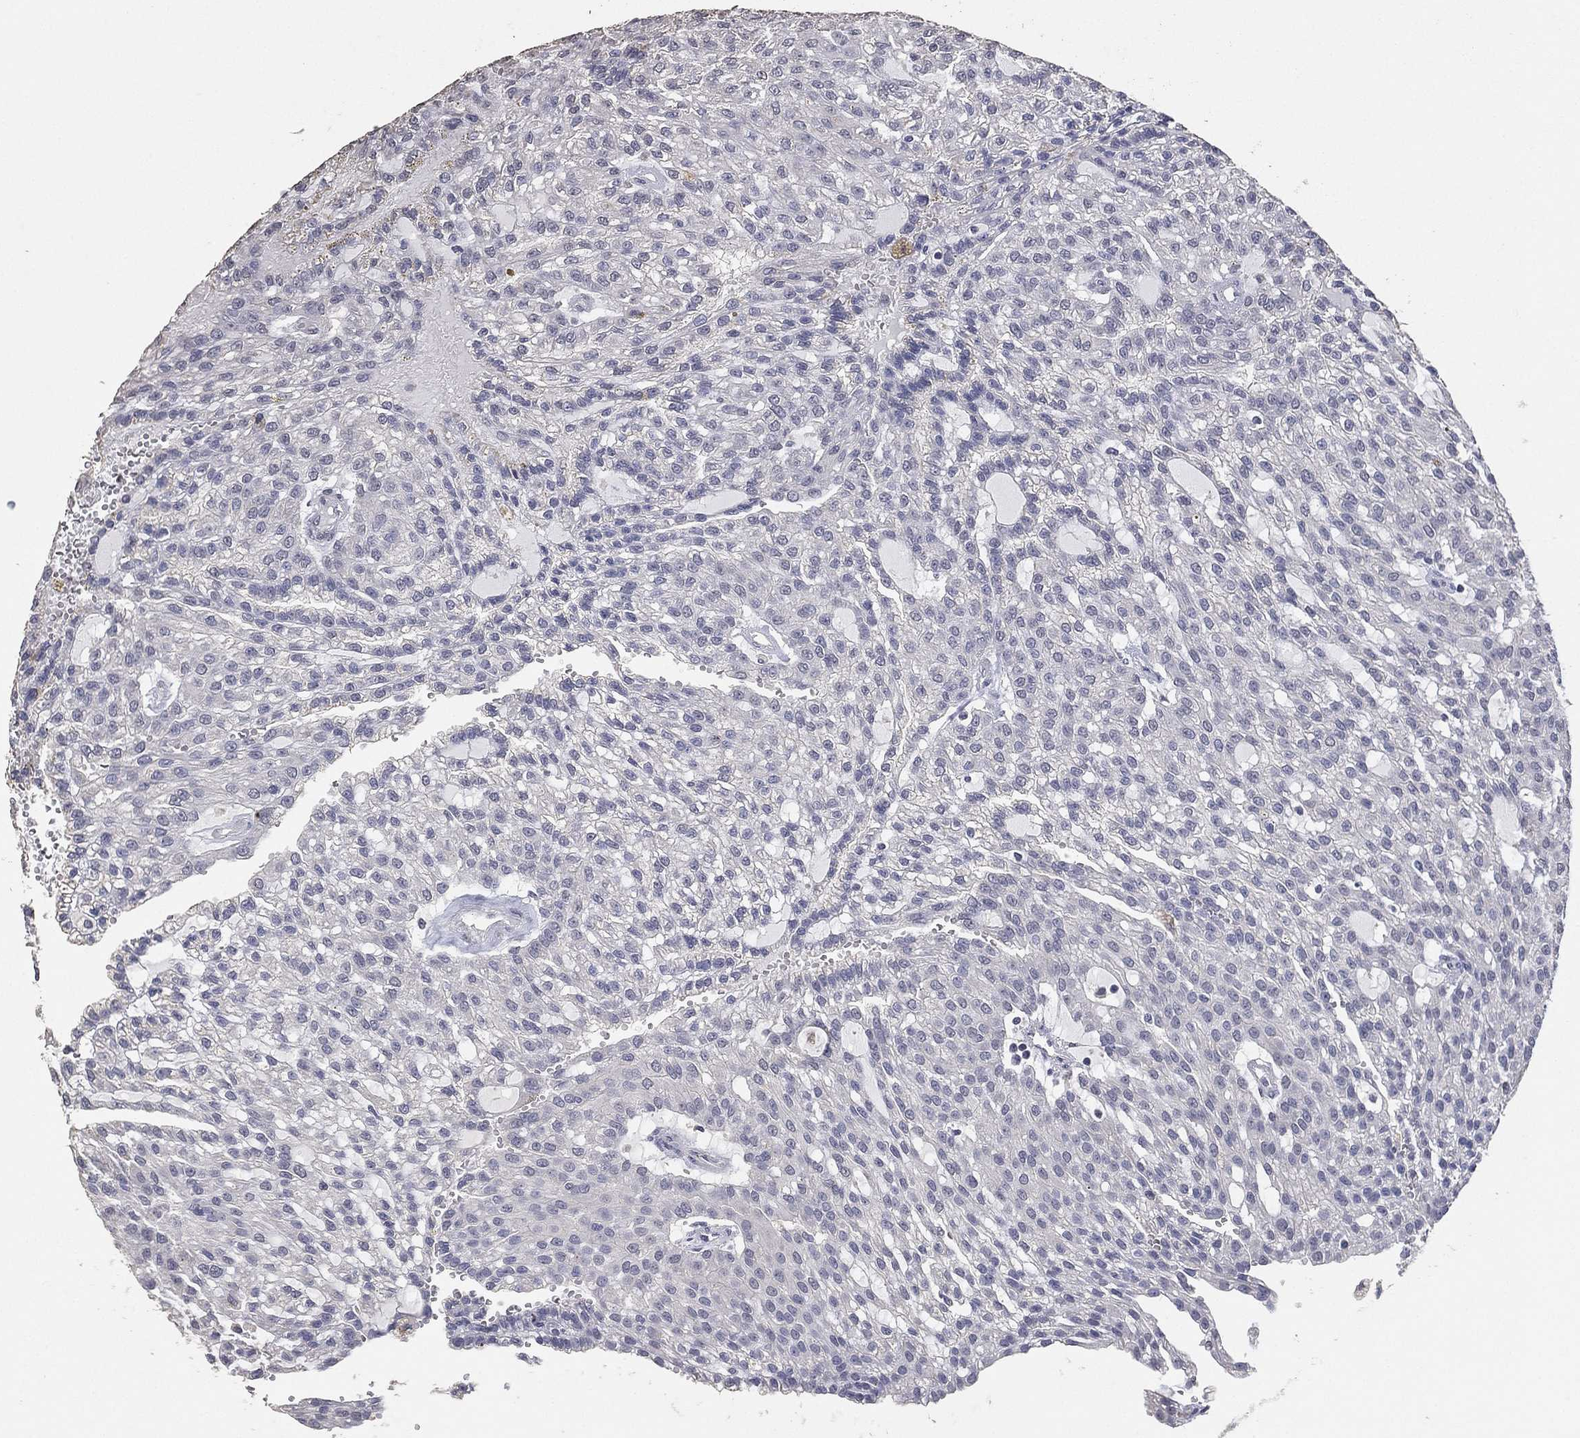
{"staining": {"intensity": "negative", "quantity": "none", "location": "none"}, "tissue": "renal cancer", "cell_type": "Tumor cells", "image_type": "cancer", "snomed": [{"axis": "morphology", "description": "Adenocarcinoma, NOS"}, {"axis": "topography", "description": "Kidney"}], "caption": "Renal adenocarcinoma stained for a protein using immunohistochemistry (IHC) exhibits no positivity tumor cells.", "gene": "DSG1", "patient": {"sex": "male", "age": 63}}